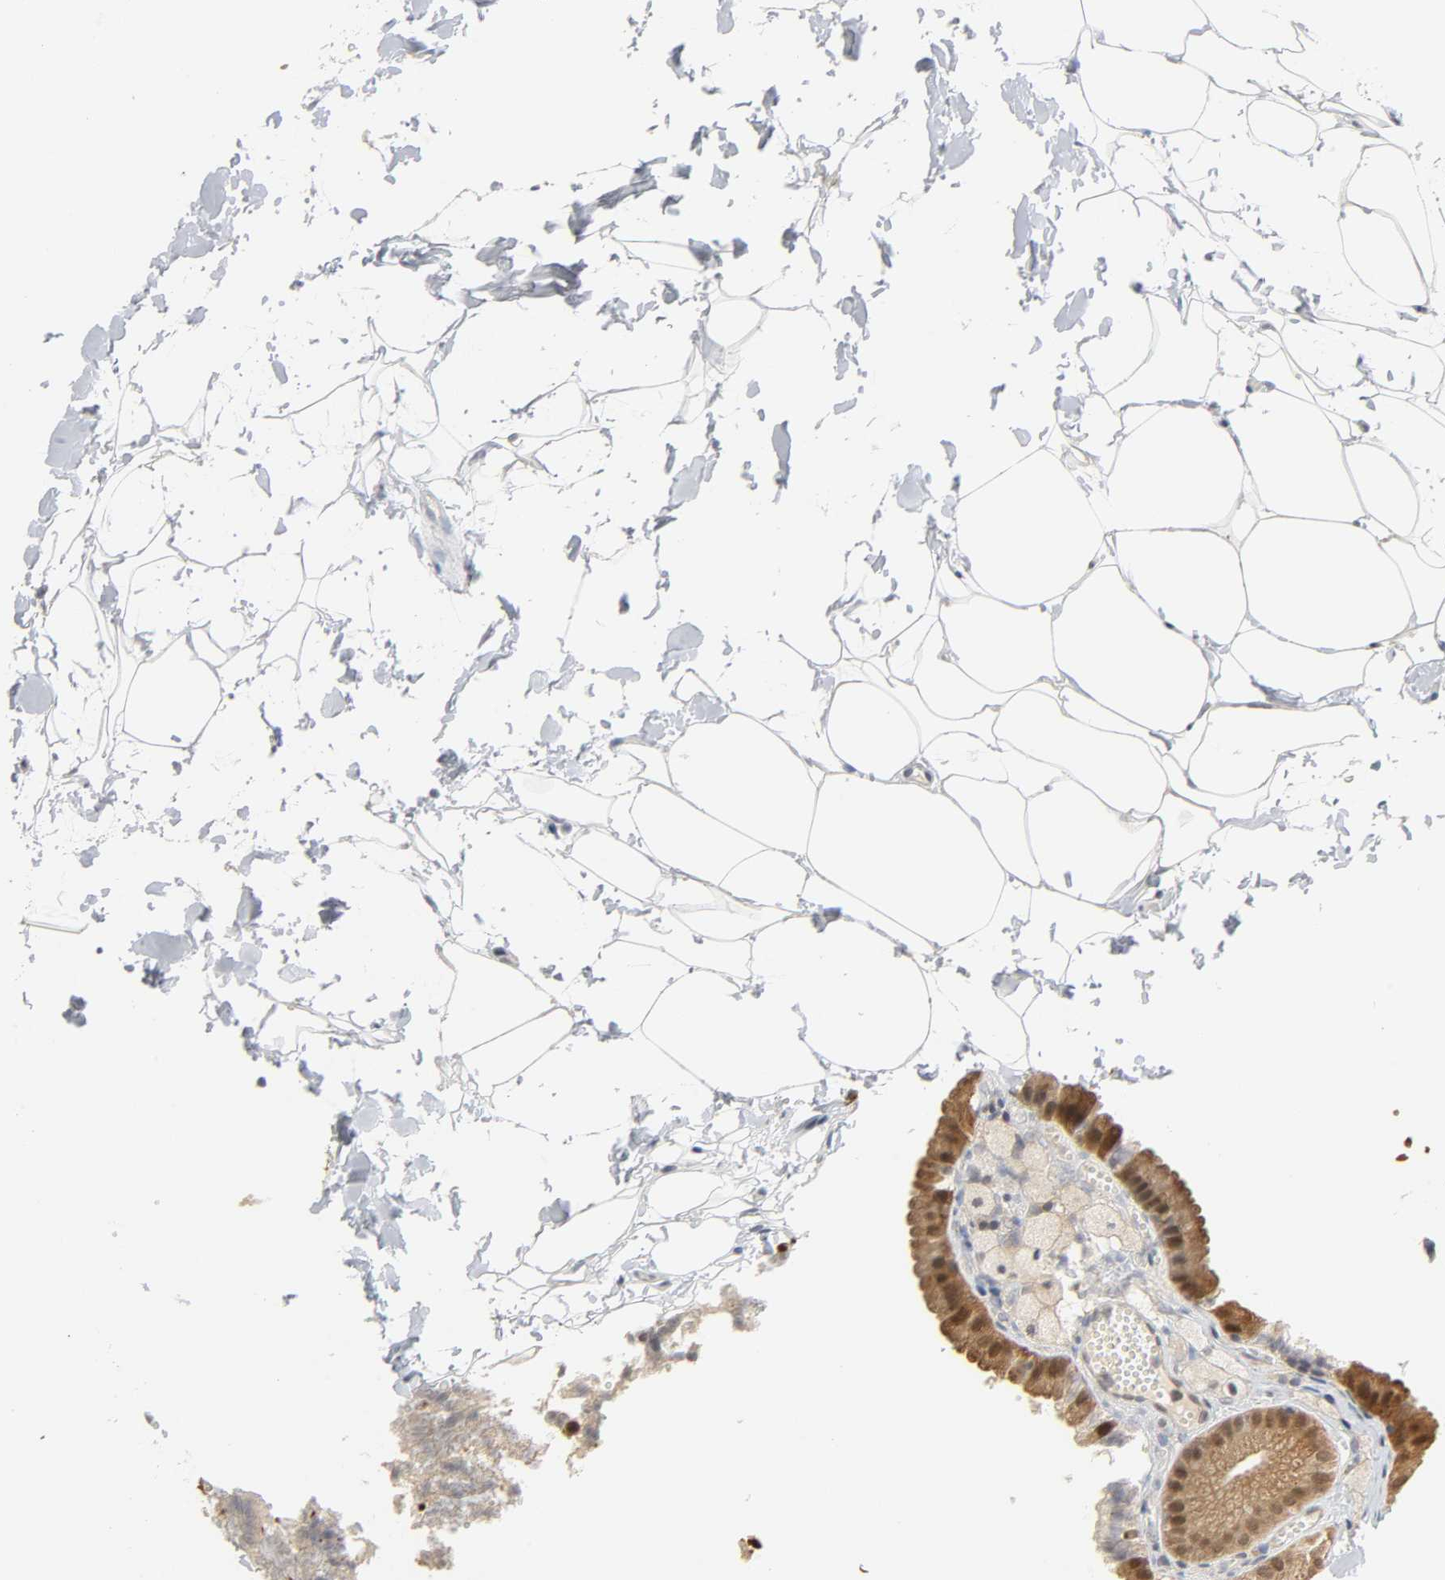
{"staining": {"intensity": "moderate", "quantity": ">75%", "location": "cytoplasmic/membranous,nuclear"}, "tissue": "gallbladder", "cell_type": "Glandular cells", "image_type": "normal", "snomed": [{"axis": "morphology", "description": "Normal tissue, NOS"}, {"axis": "topography", "description": "Gallbladder"}], "caption": "Immunohistochemistry (IHC) (DAB) staining of unremarkable gallbladder displays moderate cytoplasmic/membranous,nuclear protein positivity in approximately >75% of glandular cells. The staining is performed using DAB (3,3'-diaminobenzidine) brown chromogen to label protein expression. The nuclei are counter-stained blue using hematoxylin.", "gene": "MIF", "patient": {"sex": "female", "age": 24}}